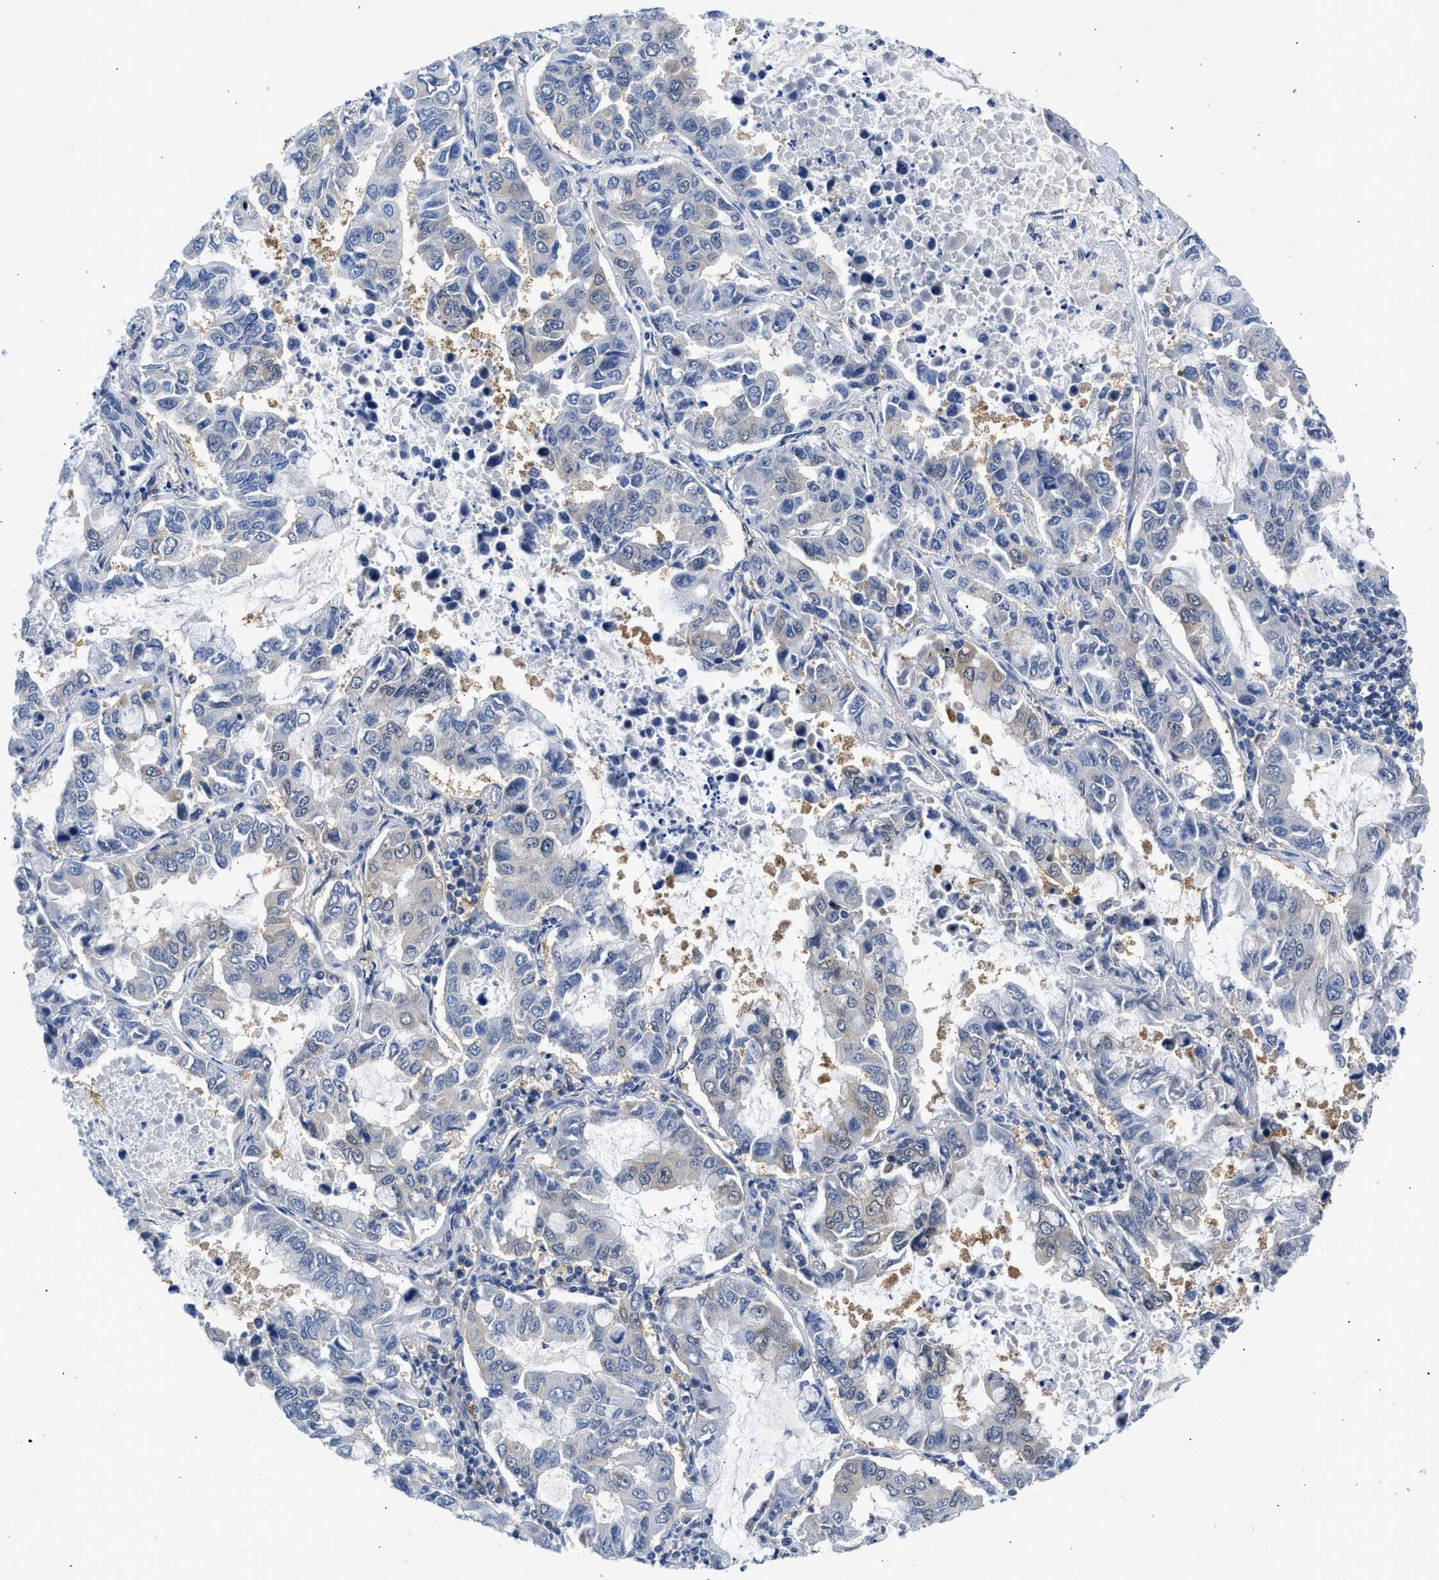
{"staining": {"intensity": "negative", "quantity": "none", "location": "none"}, "tissue": "lung cancer", "cell_type": "Tumor cells", "image_type": "cancer", "snomed": [{"axis": "morphology", "description": "Adenocarcinoma, NOS"}, {"axis": "topography", "description": "Lung"}], "caption": "The immunohistochemistry (IHC) micrograph has no significant expression in tumor cells of adenocarcinoma (lung) tissue.", "gene": "CBR1", "patient": {"sex": "male", "age": 64}}